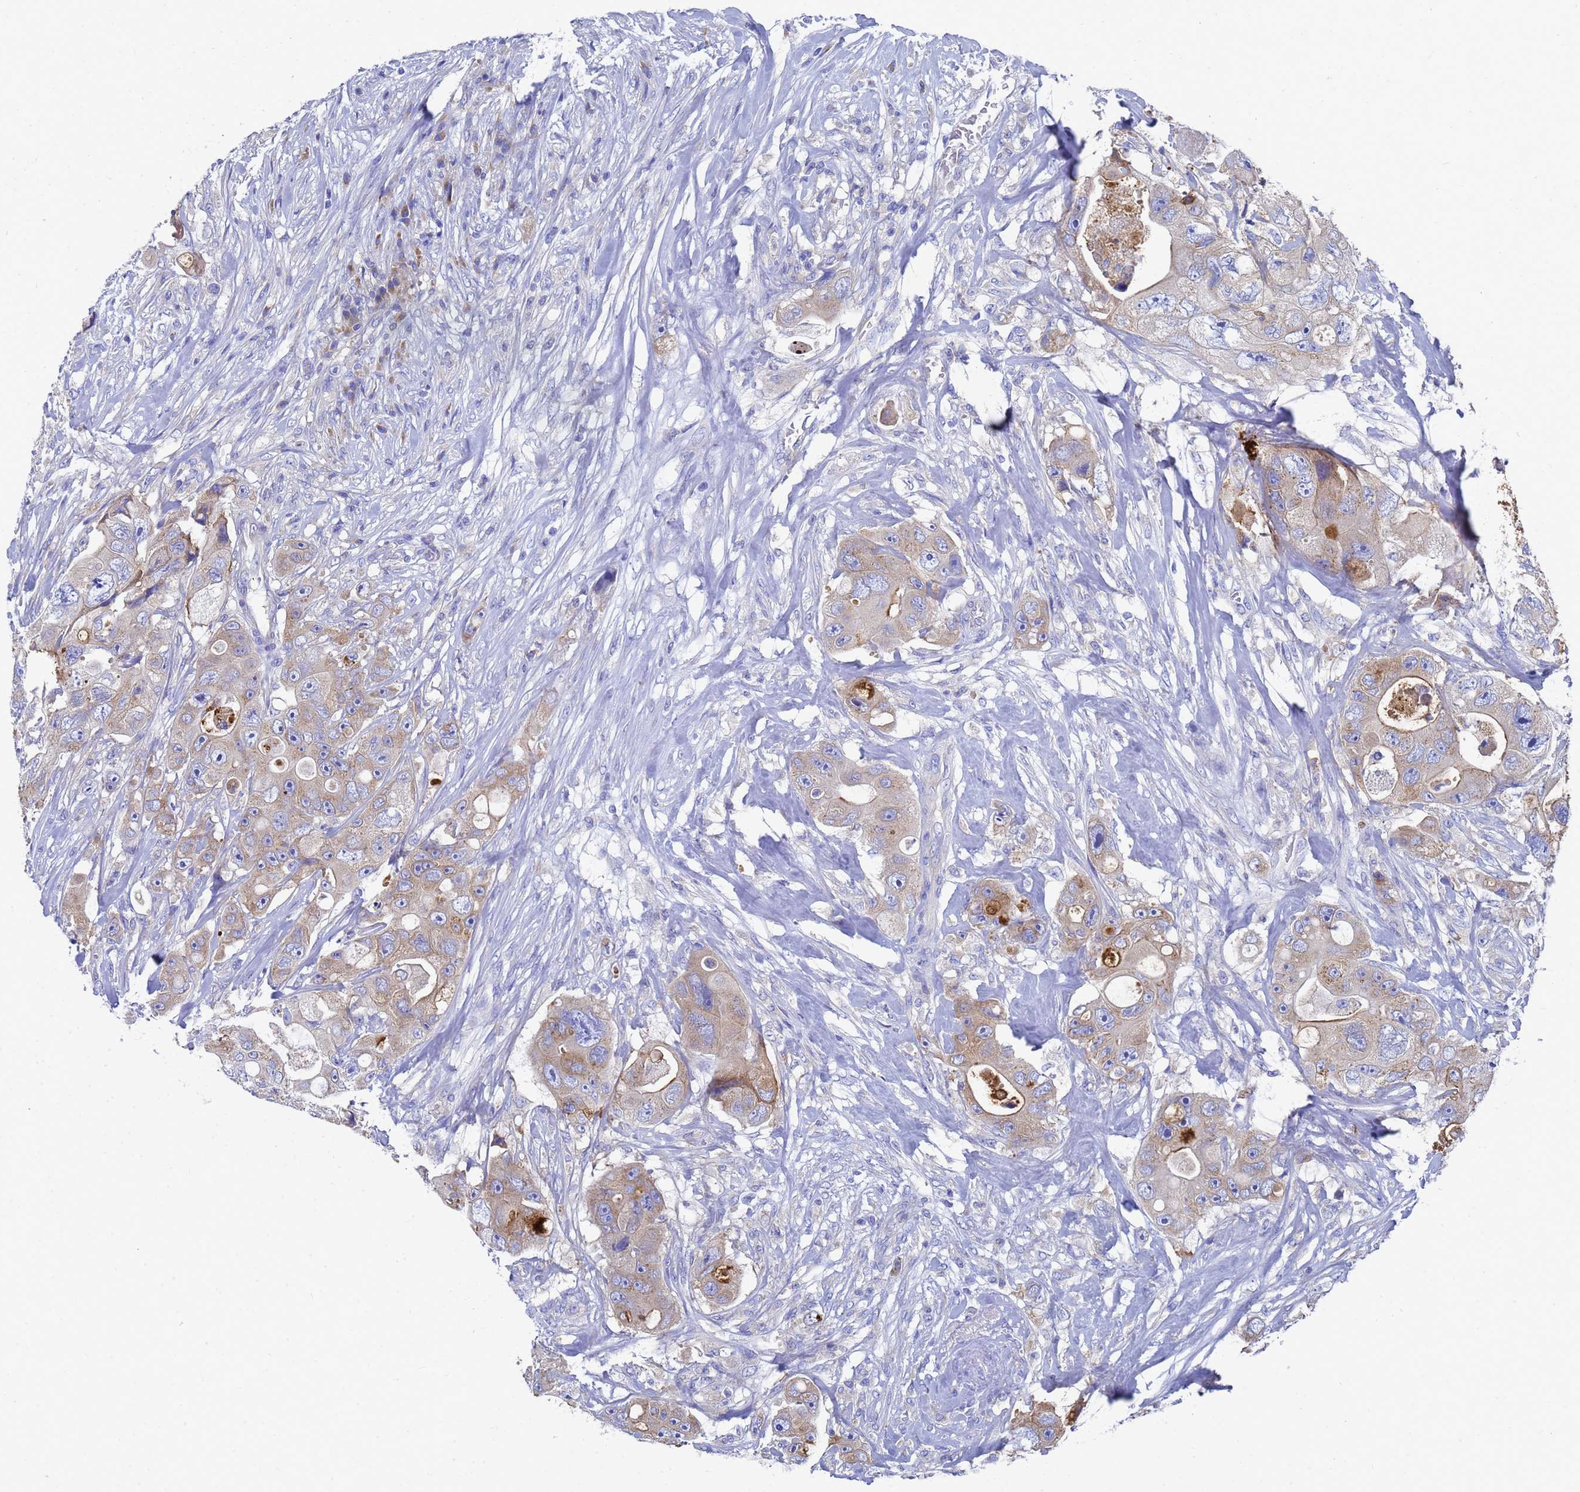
{"staining": {"intensity": "moderate", "quantity": "25%-75%", "location": "cytoplasmic/membranous"}, "tissue": "colorectal cancer", "cell_type": "Tumor cells", "image_type": "cancer", "snomed": [{"axis": "morphology", "description": "Adenocarcinoma, NOS"}, {"axis": "topography", "description": "Colon"}], "caption": "Moderate cytoplasmic/membranous staining for a protein is seen in approximately 25%-75% of tumor cells of colorectal adenocarcinoma using immunohistochemistry (IHC).", "gene": "TM4SF4", "patient": {"sex": "female", "age": 46}}